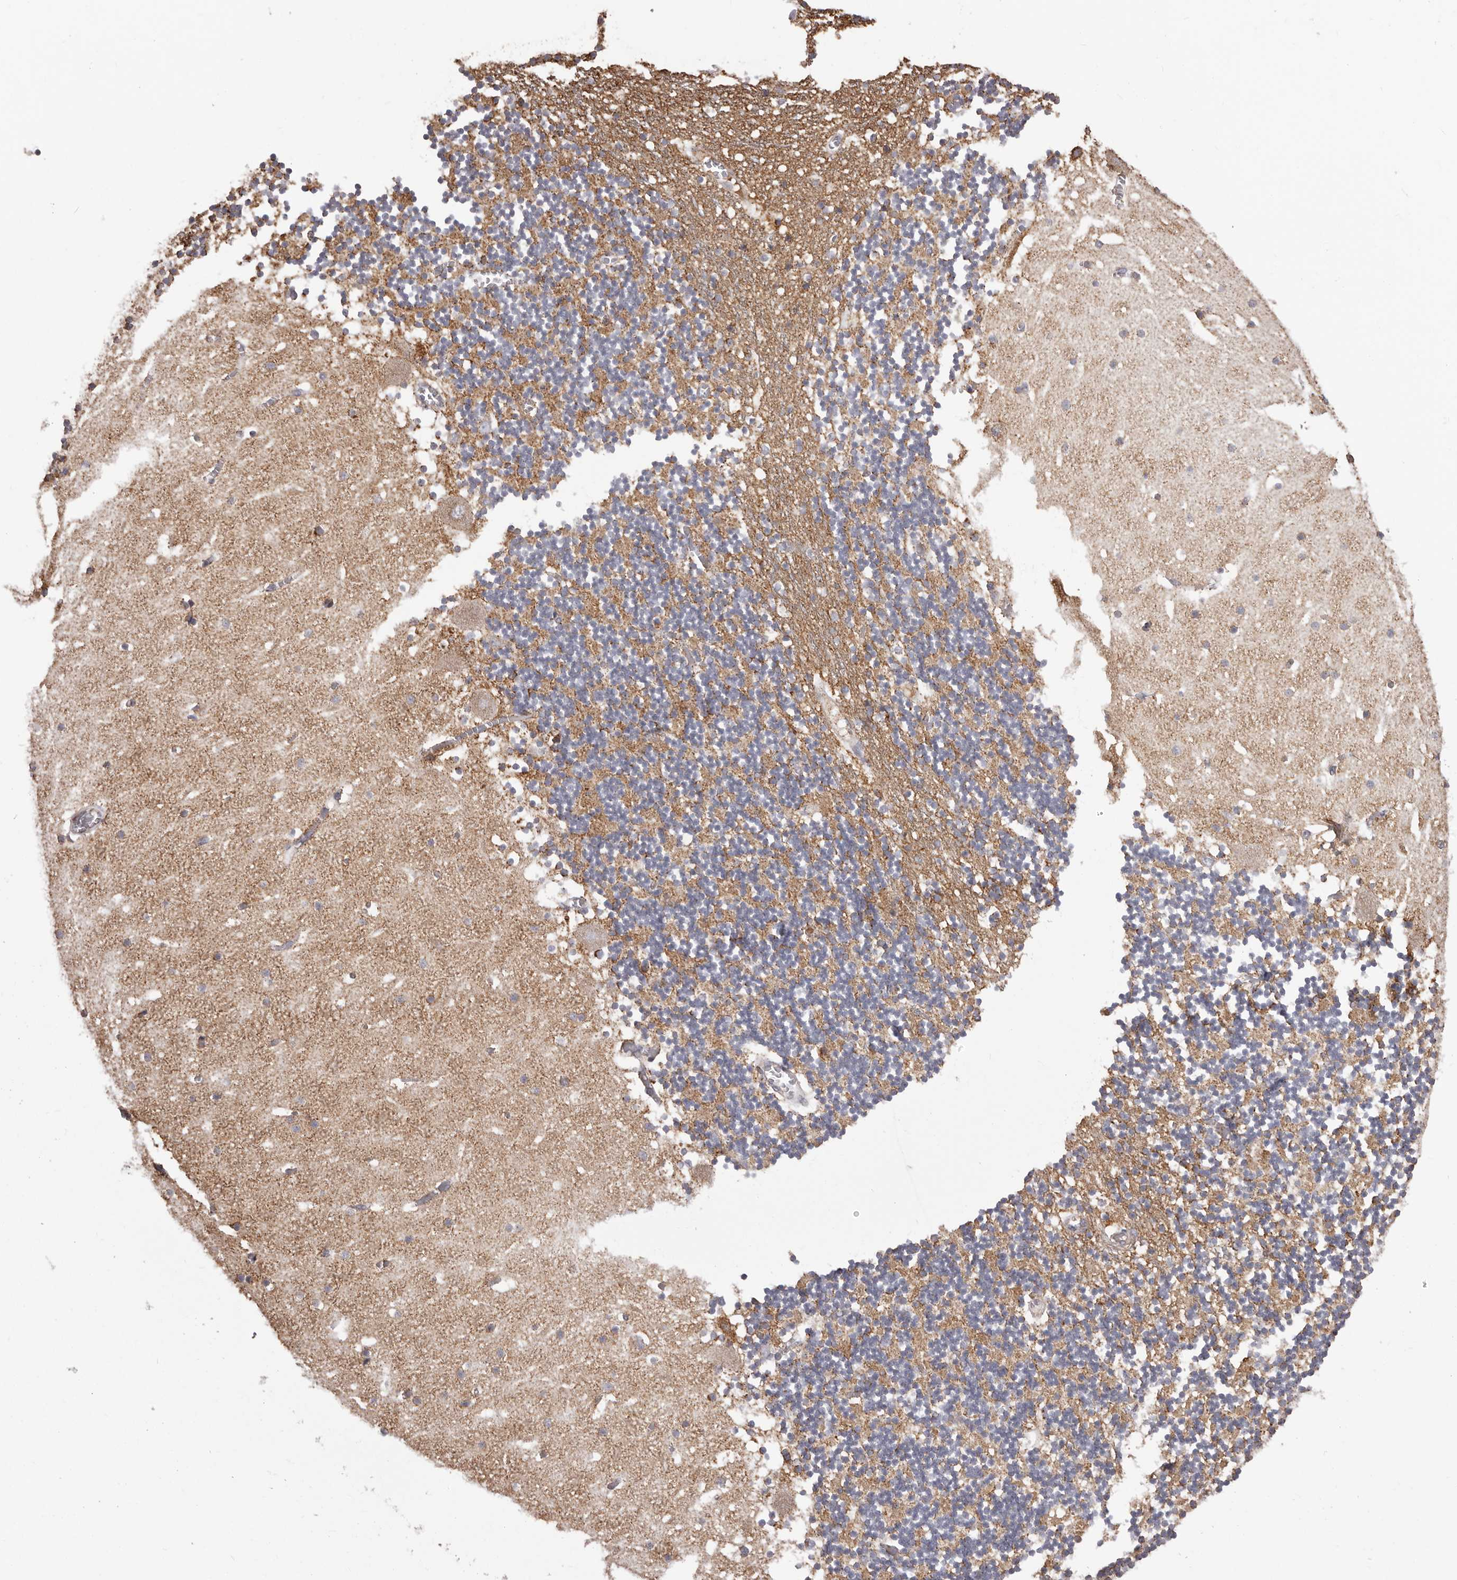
{"staining": {"intensity": "weak", "quantity": ">75%", "location": "cytoplasmic/membranous"}, "tissue": "cerebellum", "cell_type": "Cells in granular layer", "image_type": "normal", "snomed": [{"axis": "morphology", "description": "Normal tissue, NOS"}, {"axis": "topography", "description": "Cerebellum"}], "caption": "Immunohistochemistry (IHC) photomicrograph of unremarkable human cerebellum stained for a protein (brown), which exhibits low levels of weak cytoplasmic/membranous positivity in about >75% of cells in granular layer.", "gene": "CHRM2", "patient": {"sex": "female", "age": 28}}